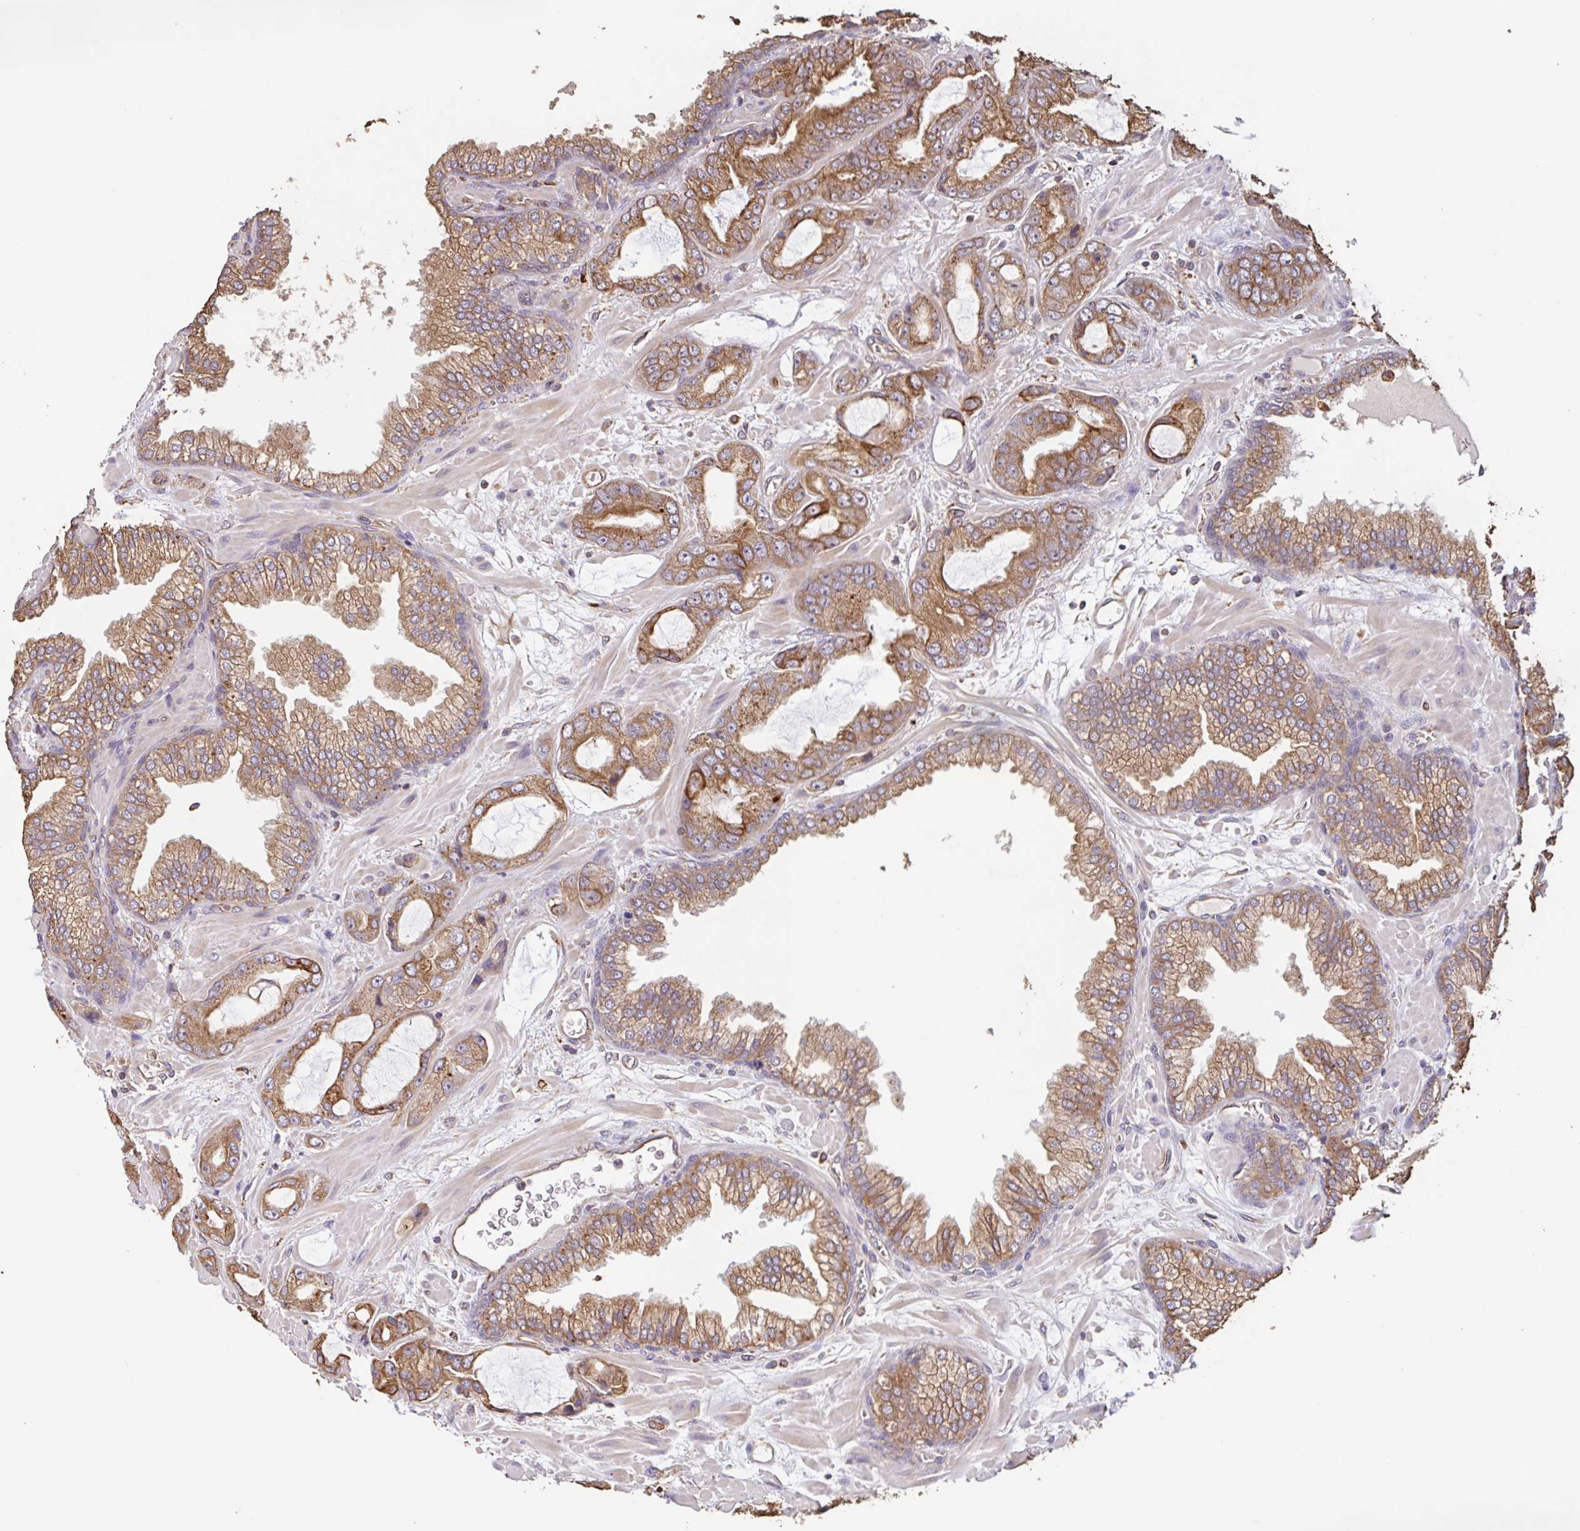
{"staining": {"intensity": "moderate", "quantity": ">75%", "location": "cytoplasmic/membranous"}, "tissue": "prostate cancer", "cell_type": "Tumor cells", "image_type": "cancer", "snomed": [{"axis": "morphology", "description": "Adenocarcinoma, High grade"}, {"axis": "topography", "description": "Prostate"}], "caption": "Prostate adenocarcinoma (high-grade) tissue shows moderate cytoplasmic/membranous positivity in about >75% of tumor cells, visualized by immunohistochemistry. (Brightfield microscopy of DAB IHC at high magnification).", "gene": "ZNF790", "patient": {"sex": "male", "age": 68}}